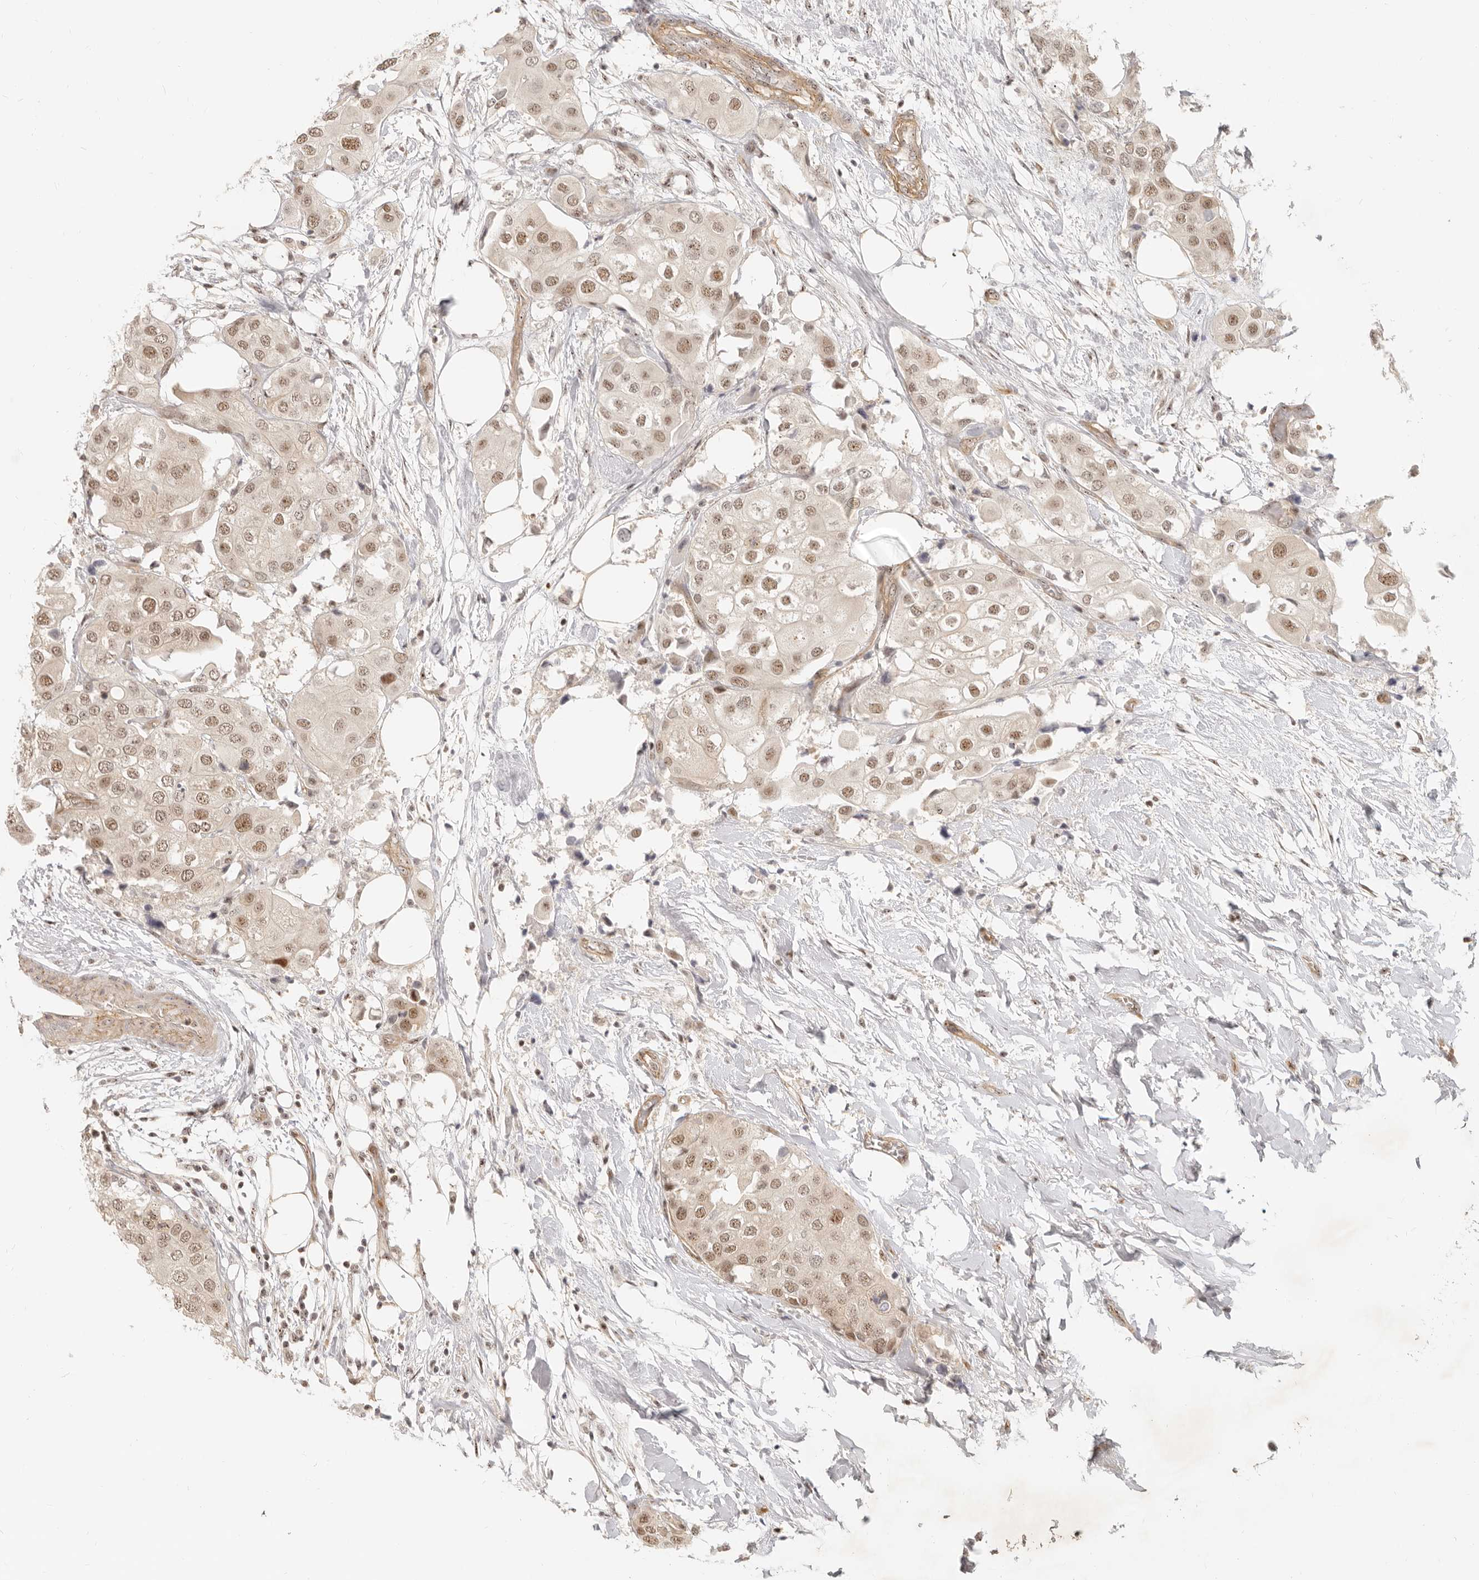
{"staining": {"intensity": "moderate", "quantity": ">75%", "location": "nuclear"}, "tissue": "urothelial cancer", "cell_type": "Tumor cells", "image_type": "cancer", "snomed": [{"axis": "morphology", "description": "Urothelial carcinoma, High grade"}, {"axis": "topography", "description": "Urinary bladder"}], "caption": "About >75% of tumor cells in urothelial cancer exhibit moderate nuclear protein staining as visualized by brown immunohistochemical staining.", "gene": "BAP1", "patient": {"sex": "male", "age": 64}}